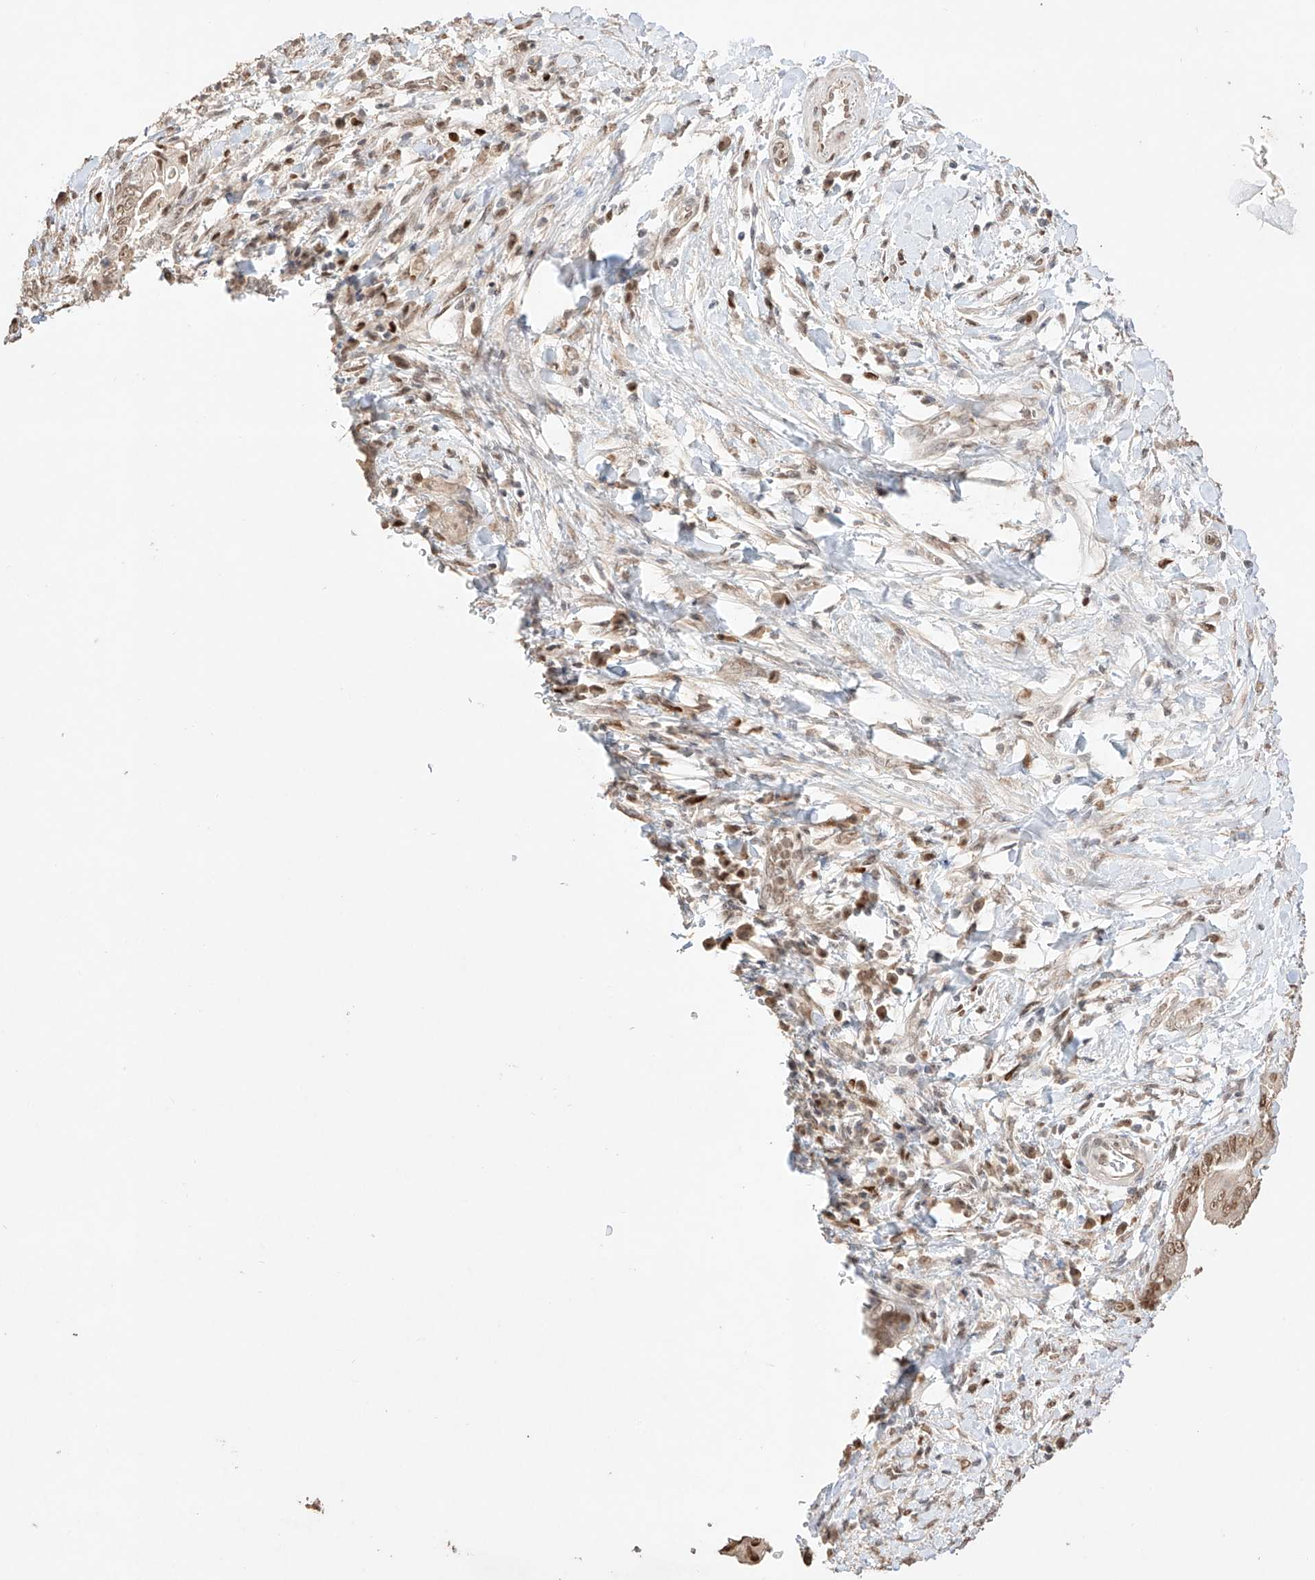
{"staining": {"intensity": "moderate", "quantity": ">75%", "location": "nuclear"}, "tissue": "pancreatic cancer", "cell_type": "Tumor cells", "image_type": "cancer", "snomed": [{"axis": "morphology", "description": "Adenocarcinoma, NOS"}, {"axis": "topography", "description": "Pancreas"}], "caption": "This histopathology image shows immunohistochemistry (IHC) staining of human pancreatic cancer, with medium moderate nuclear positivity in approximately >75% of tumor cells.", "gene": "APIP", "patient": {"sex": "male", "age": 75}}